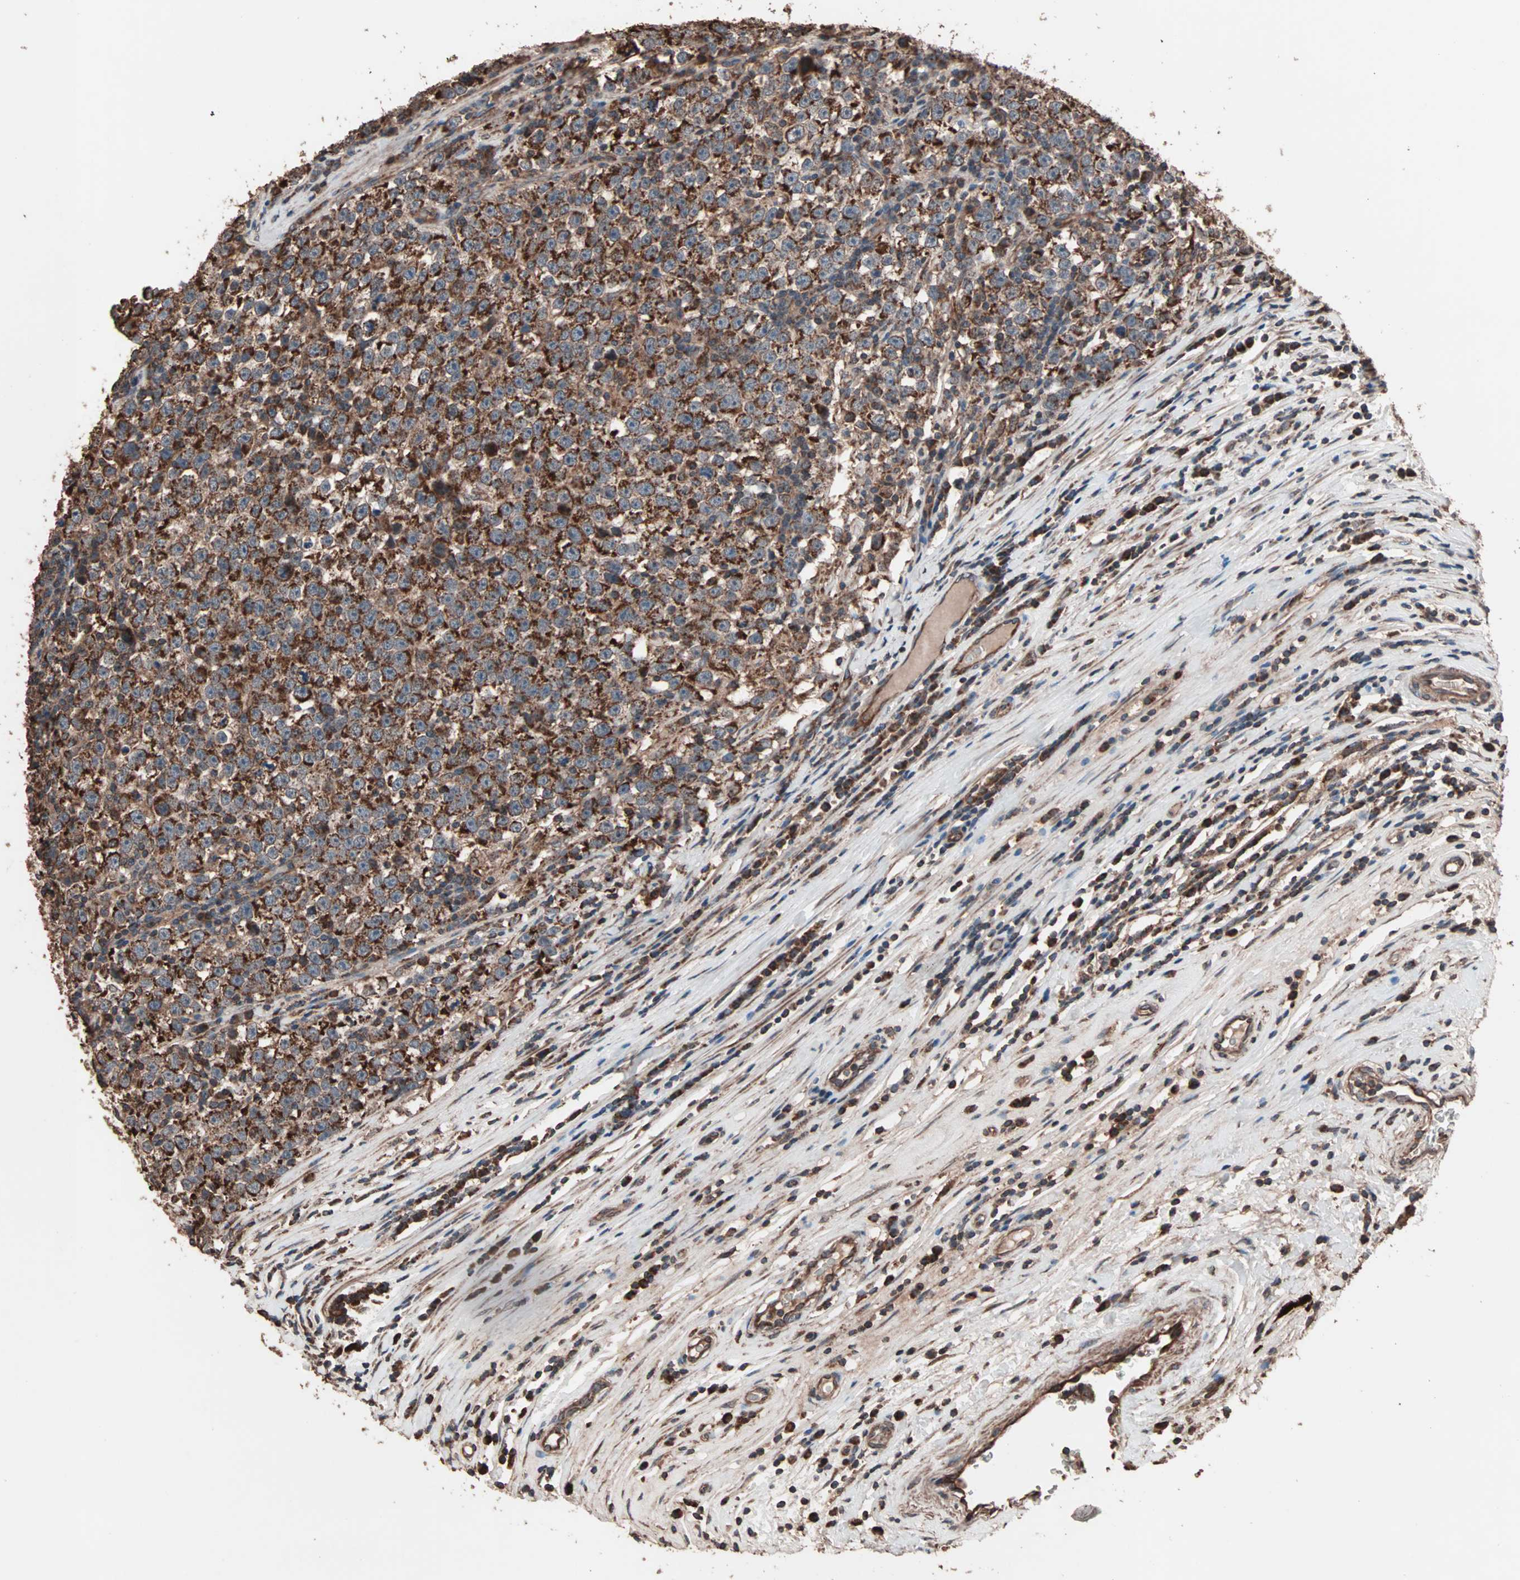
{"staining": {"intensity": "strong", "quantity": ">75%", "location": "cytoplasmic/membranous"}, "tissue": "testis cancer", "cell_type": "Tumor cells", "image_type": "cancer", "snomed": [{"axis": "morphology", "description": "Seminoma, NOS"}, {"axis": "topography", "description": "Testis"}], "caption": "Human seminoma (testis) stained for a protein (brown) displays strong cytoplasmic/membranous positive staining in about >75% of tumor cells.", "gene": "MRPL2", "patient": {"sex": "male", "age": 43}}